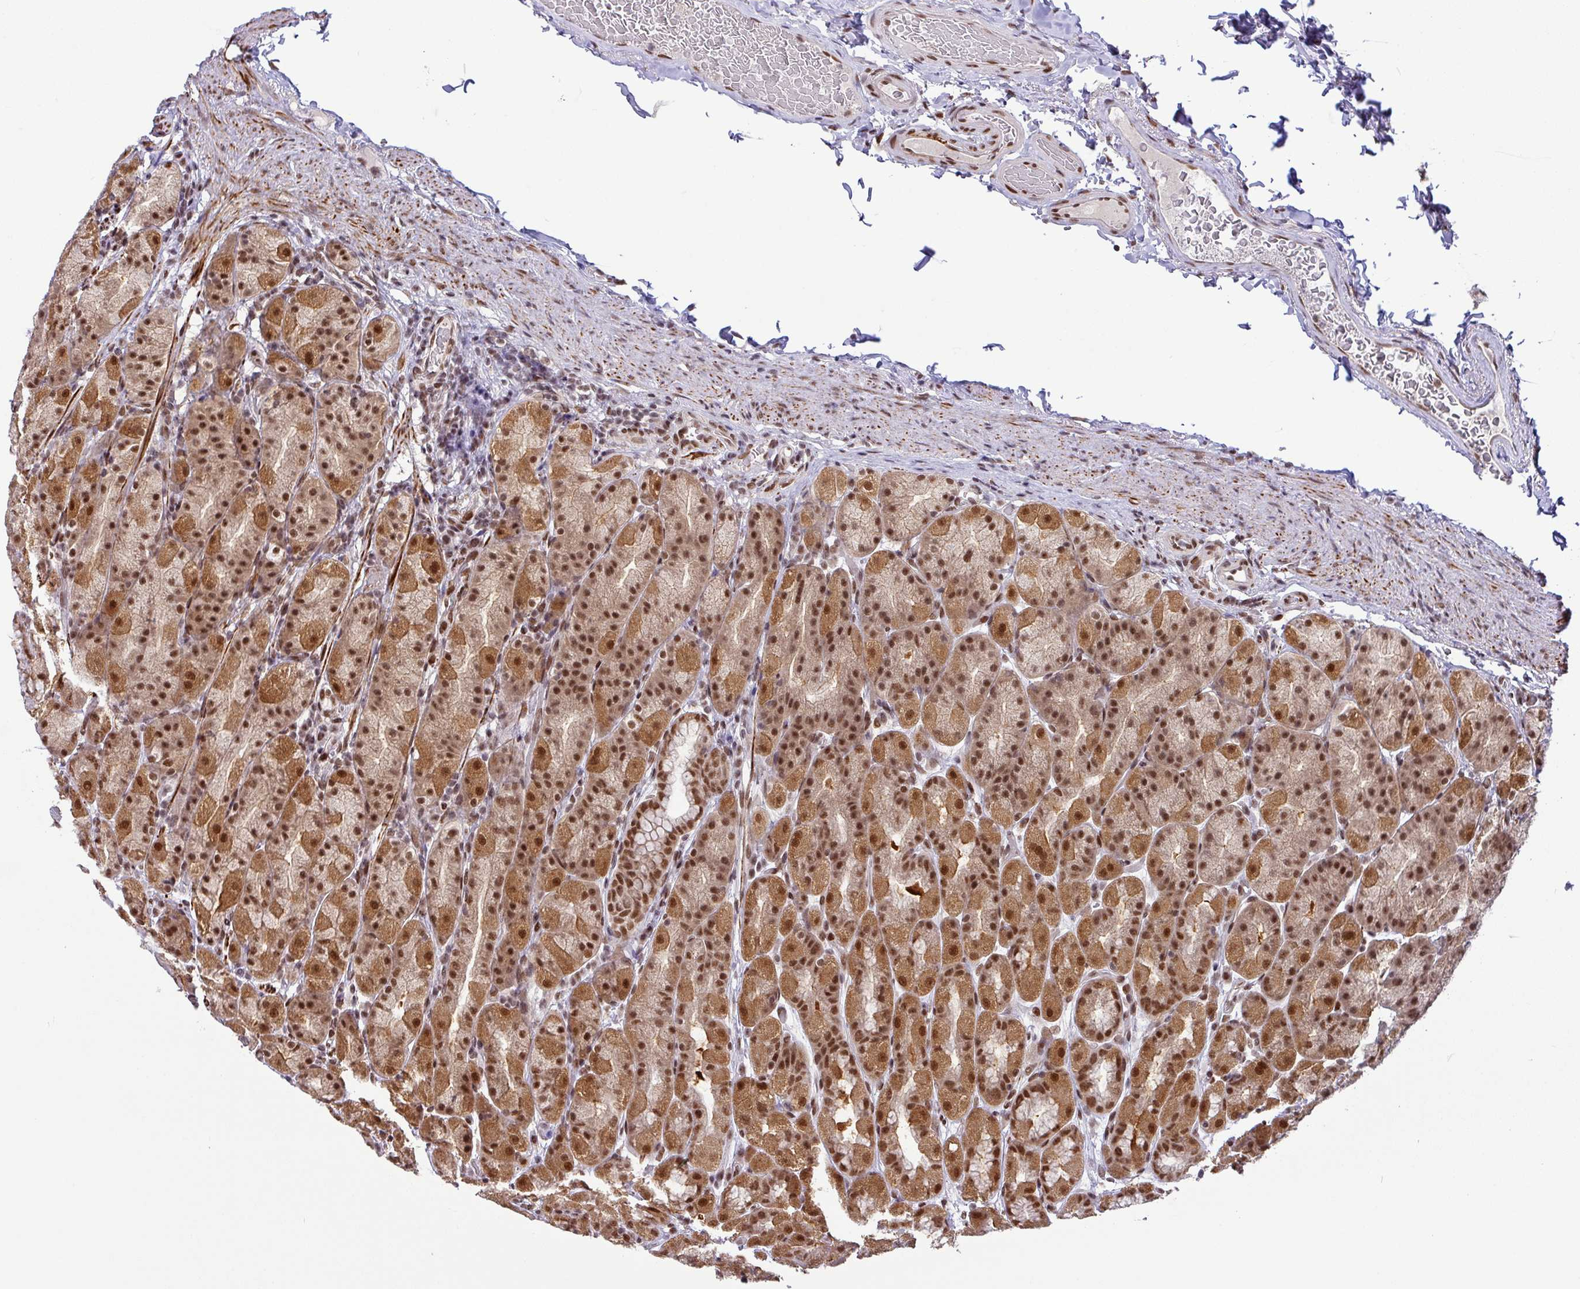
{"staining": {"intensity": "strong", "quantity": ">75%", "location": "cytoplasmic/membranous,nuclear"}, "tissue": "stomach", "cell_type": "Glandular cells", "image_type": "normal", "snomed": [{"axis": "morphology", "description": "Normal tissue, NOS"}, {"axis": "topography", "description": "Stomach, upper"}, {"axis": "topography", "description": "Stomach"}], "caption": "High-power microscopy captured an immunohistochemistry (IHC) photomicrograph of unremarkable stomach, revealing strong cytoplasmic/membranous,nuclear staining in about >75% of glandular cells. The protein is stained brown, and the nuclei are stained in blue (DAB (3,3'-diaminobenzidine) IHC with brightfield microscopy, high magnification).", "gene": "SRSF2", "patient": {"sex": "male", "age": 68}}